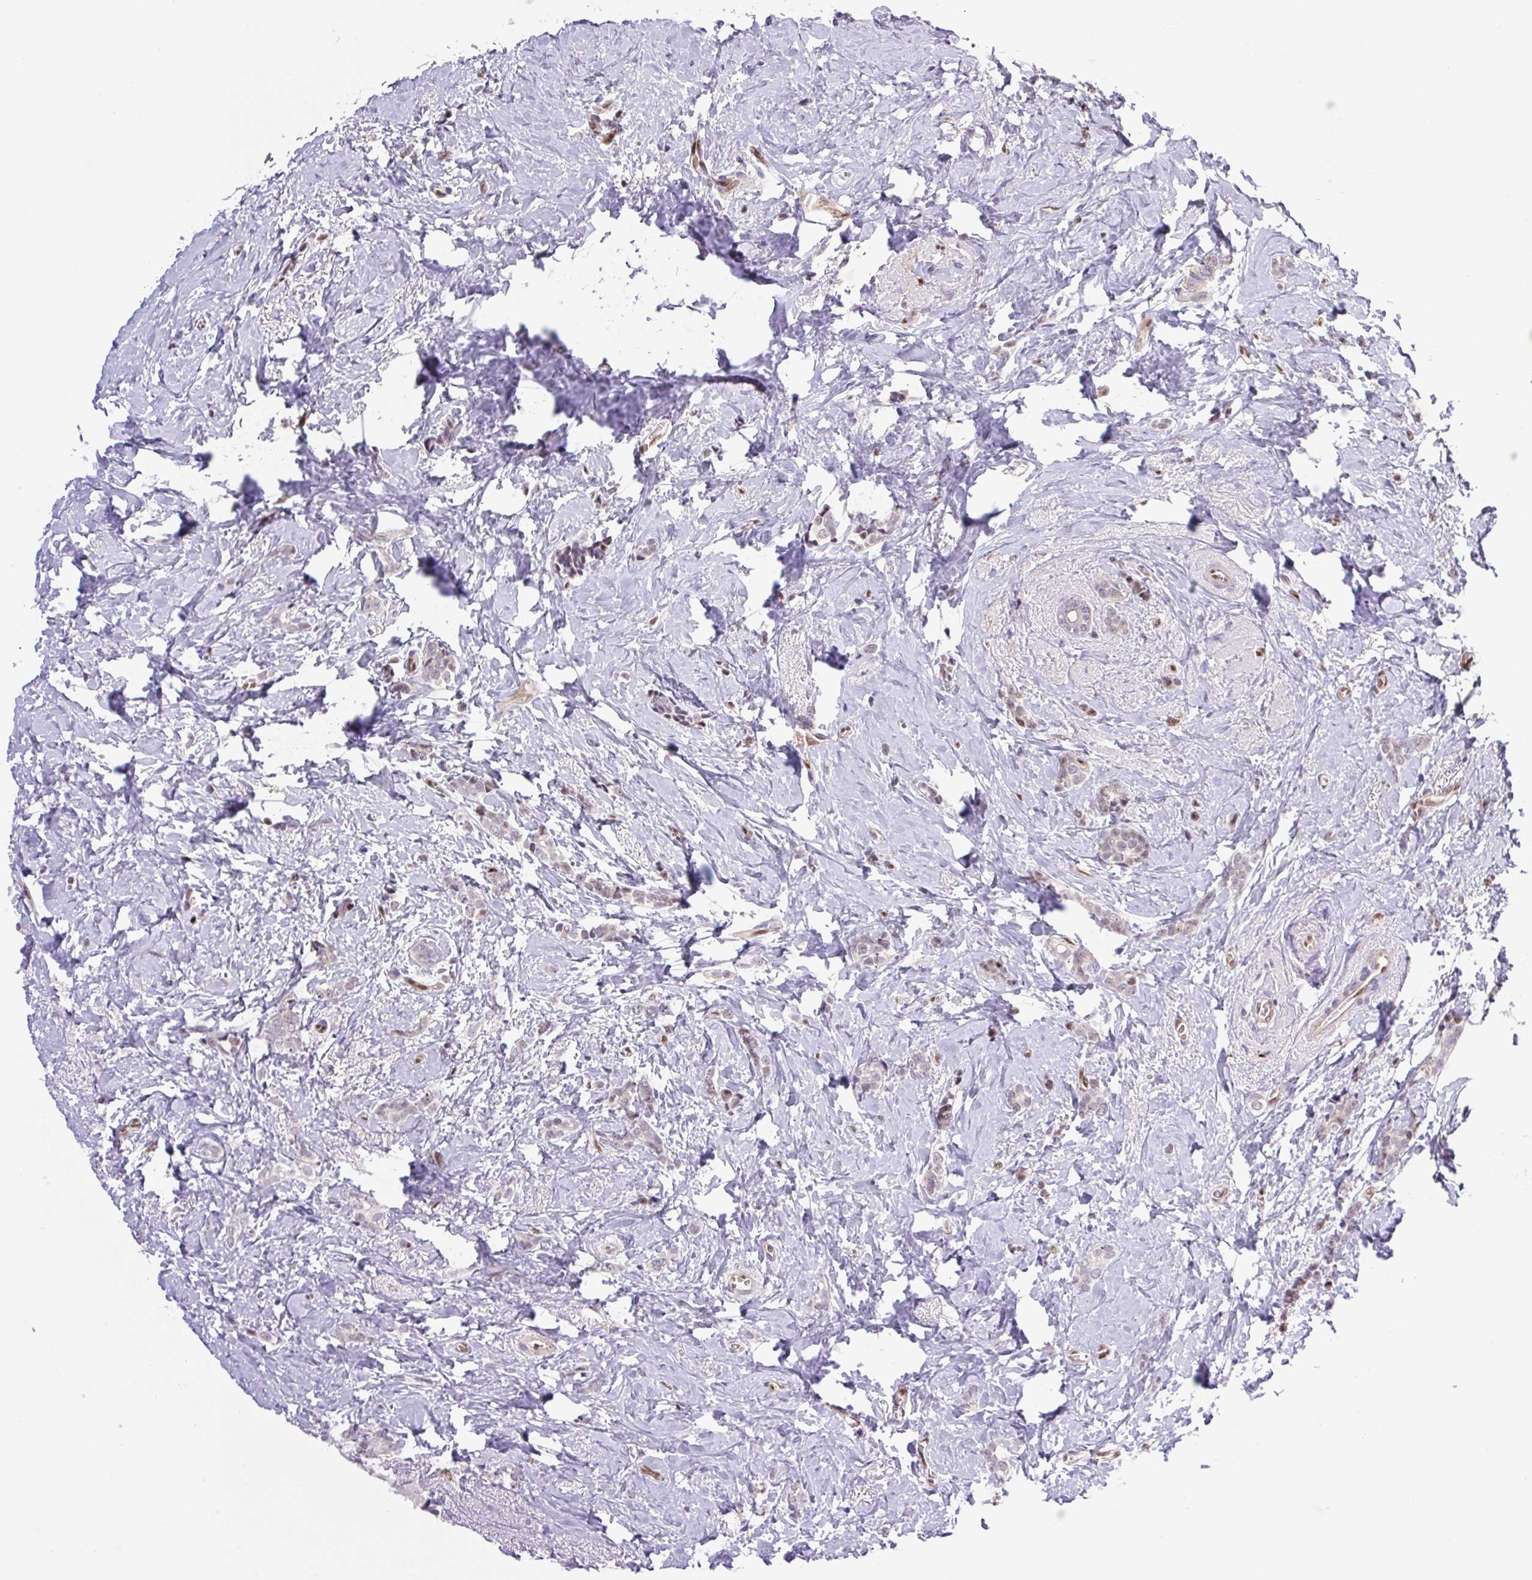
{"staining": {"intensity": "negative", "quantity": "none", "location": "none"}, "tissue": "breast cancer", "cell_type": "Tumor cells", "image_type": "cancer", "snomed": [{"axis": "morphology", "description": "Normal tissue, NOS"}, {"axis": "morphology", "description": "Duct carcinoma"}, {"axis": "topography", "description": "Breast"}], "caption": "This is an immunohistochemistry (IHC) micrograph of human invasive ductal carcinoma (breast). There is no positivity in tumor cells.", "gene": "ERG", "patient": {"sex": "female", "age": 77}}